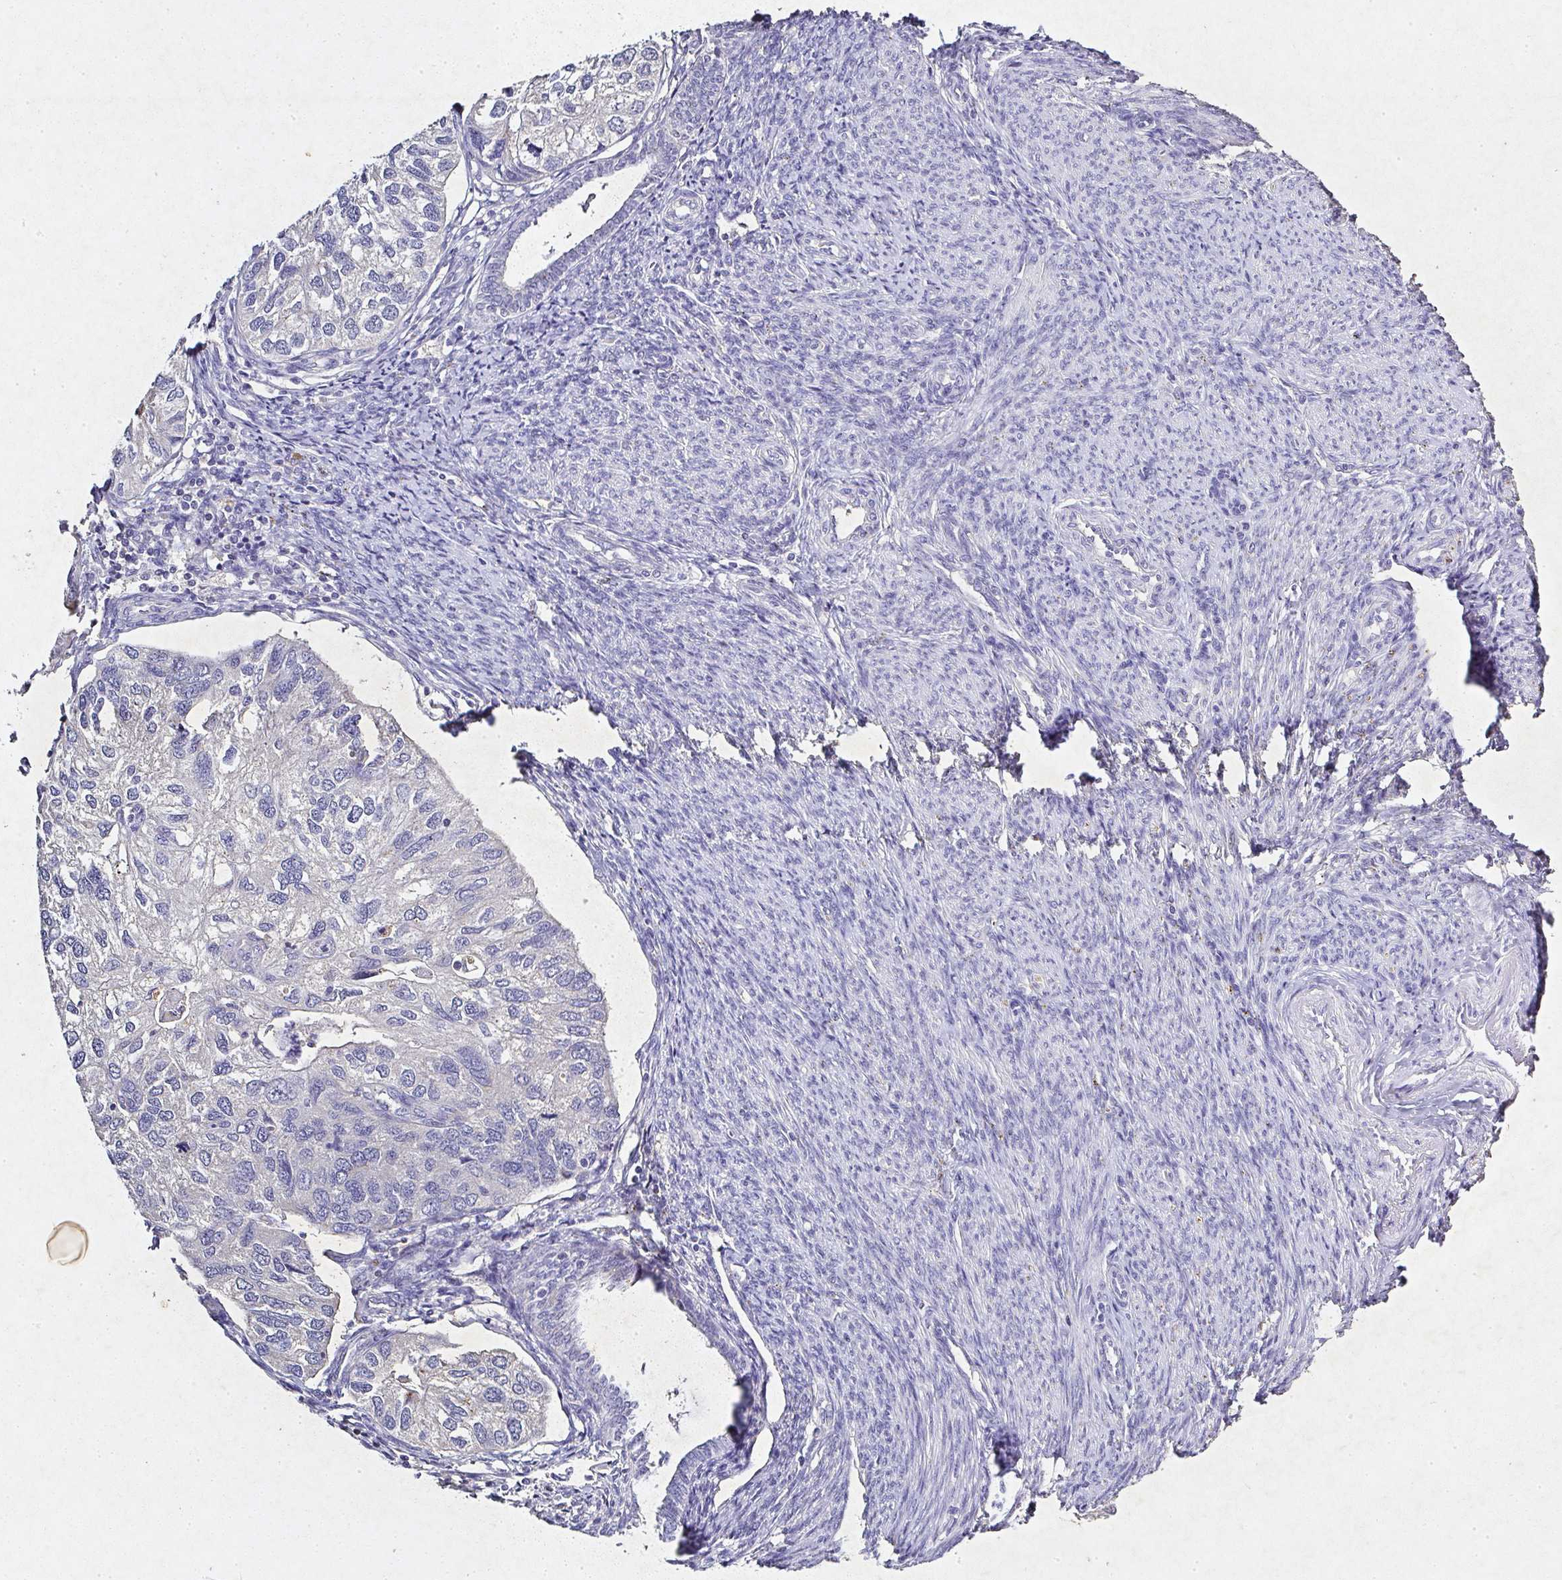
{"staining": {"intensity": "negative", "quantity": "none", "location": "none"}, "tissue": "endometrial cancer", "cell_type": "Tumor cells", "image_type": "cancer", "snomed": [{"axis": "morphology", "description": "Carcinoma, NOS"}, {"axis": "topography", "description": "Uterus"}], "caption": "High power microscopy histopathology image of an immunohistochemistry histopathology image of endometrial carcinoma, revealing no significant expression in tumor cells. (DAB IHC, high magnification).", "gene": "RPS2", "patient": {"sex": "female", "age": 76}}